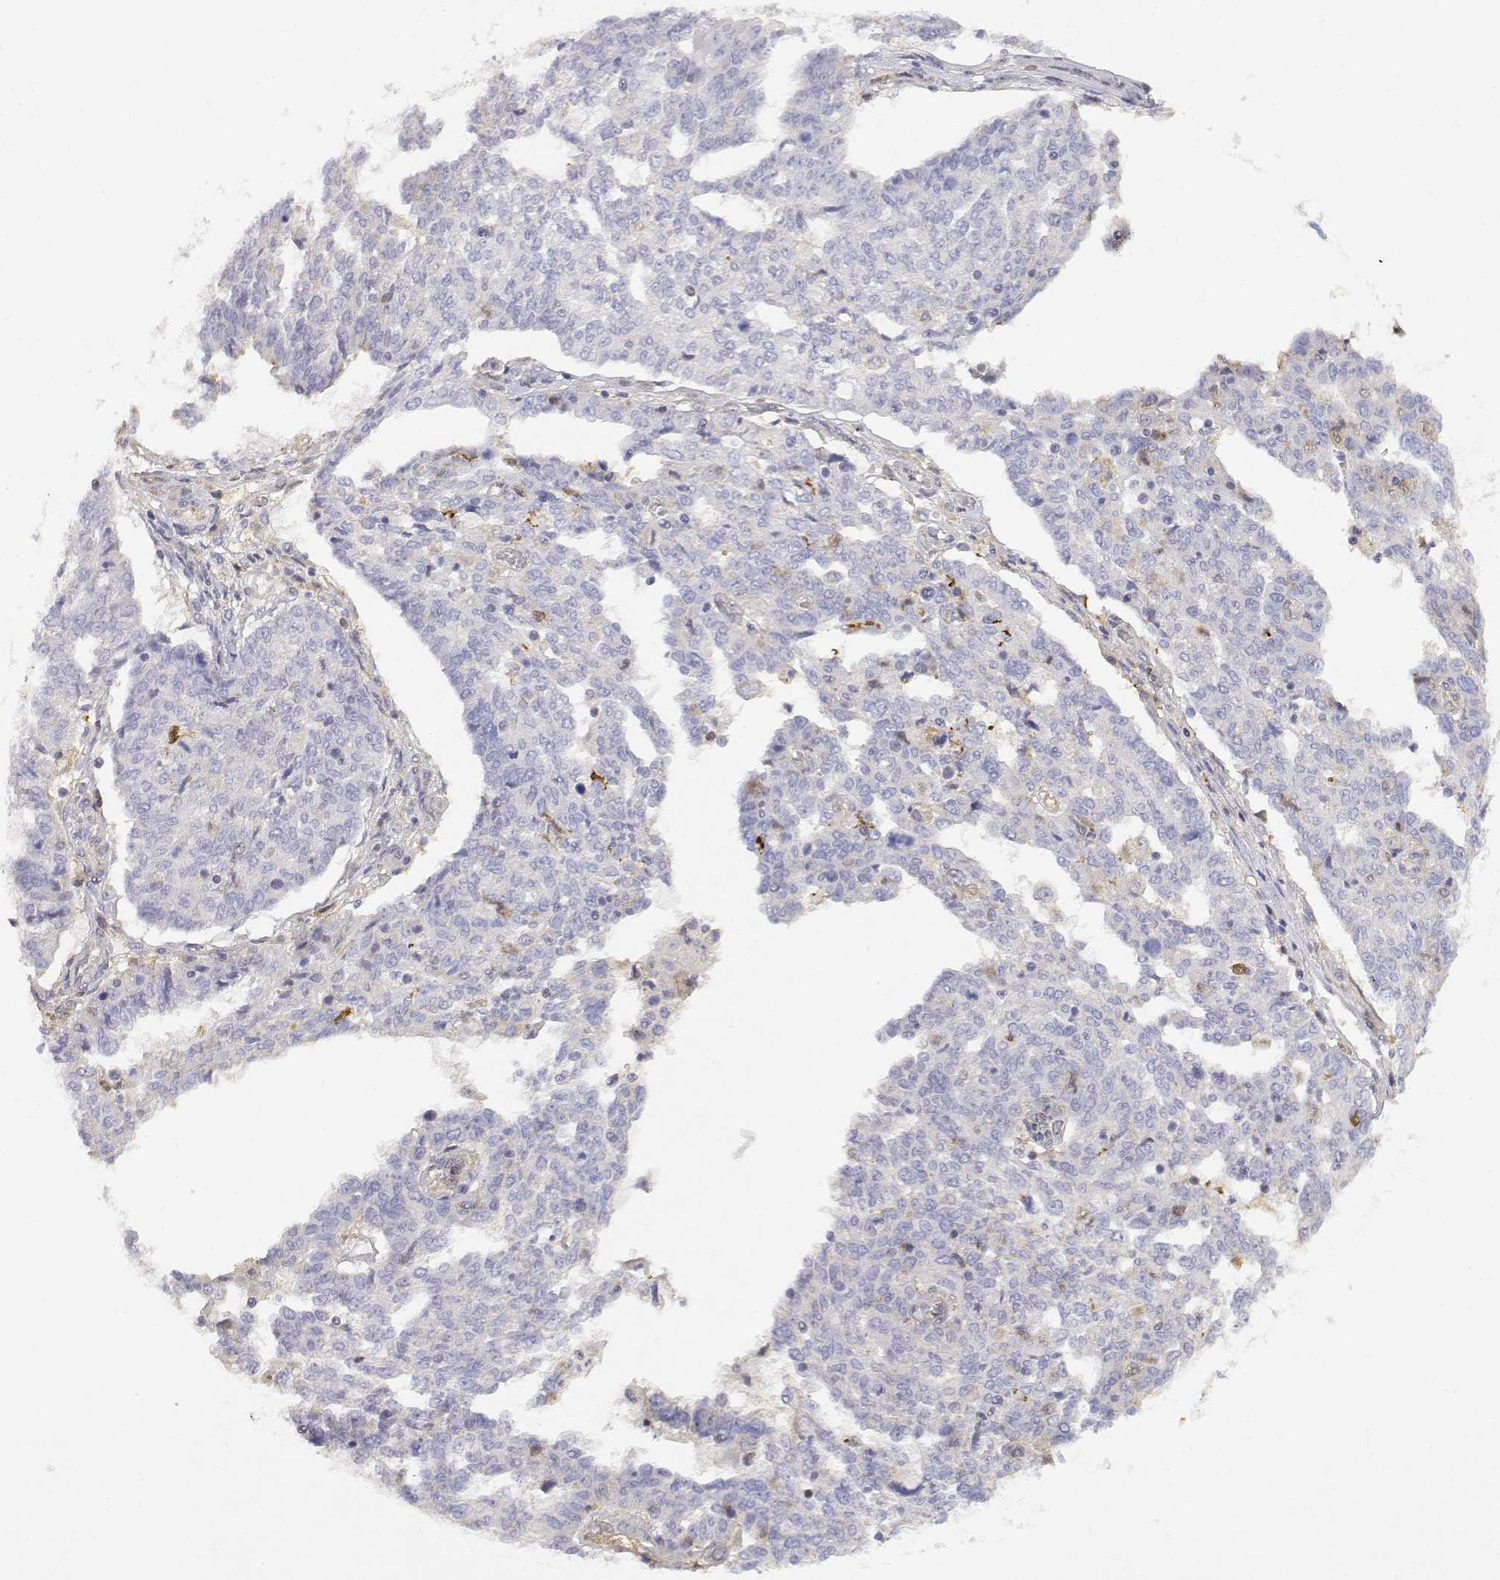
{"staining": {"intensity": "weak", "quantity": "<25%", "location": "cytoplasmic/membranous"}, "tissue": "ovarian cancer", "cell_type": "Tumor cells", "image_type": "cancer", "snomed": [{"axis": "morphology", "description": "Cystadenocarcinoma, serous, NOS"}, {"axis": "topography", "description": "Ovary"}], "caption": "Immunohistochemistry of human serous cystadenocarcinoma (ovarian) demonstrates no staining in tumor cells.", "gene": "ADA", "patient": {"sex": "female", "age": 67}}